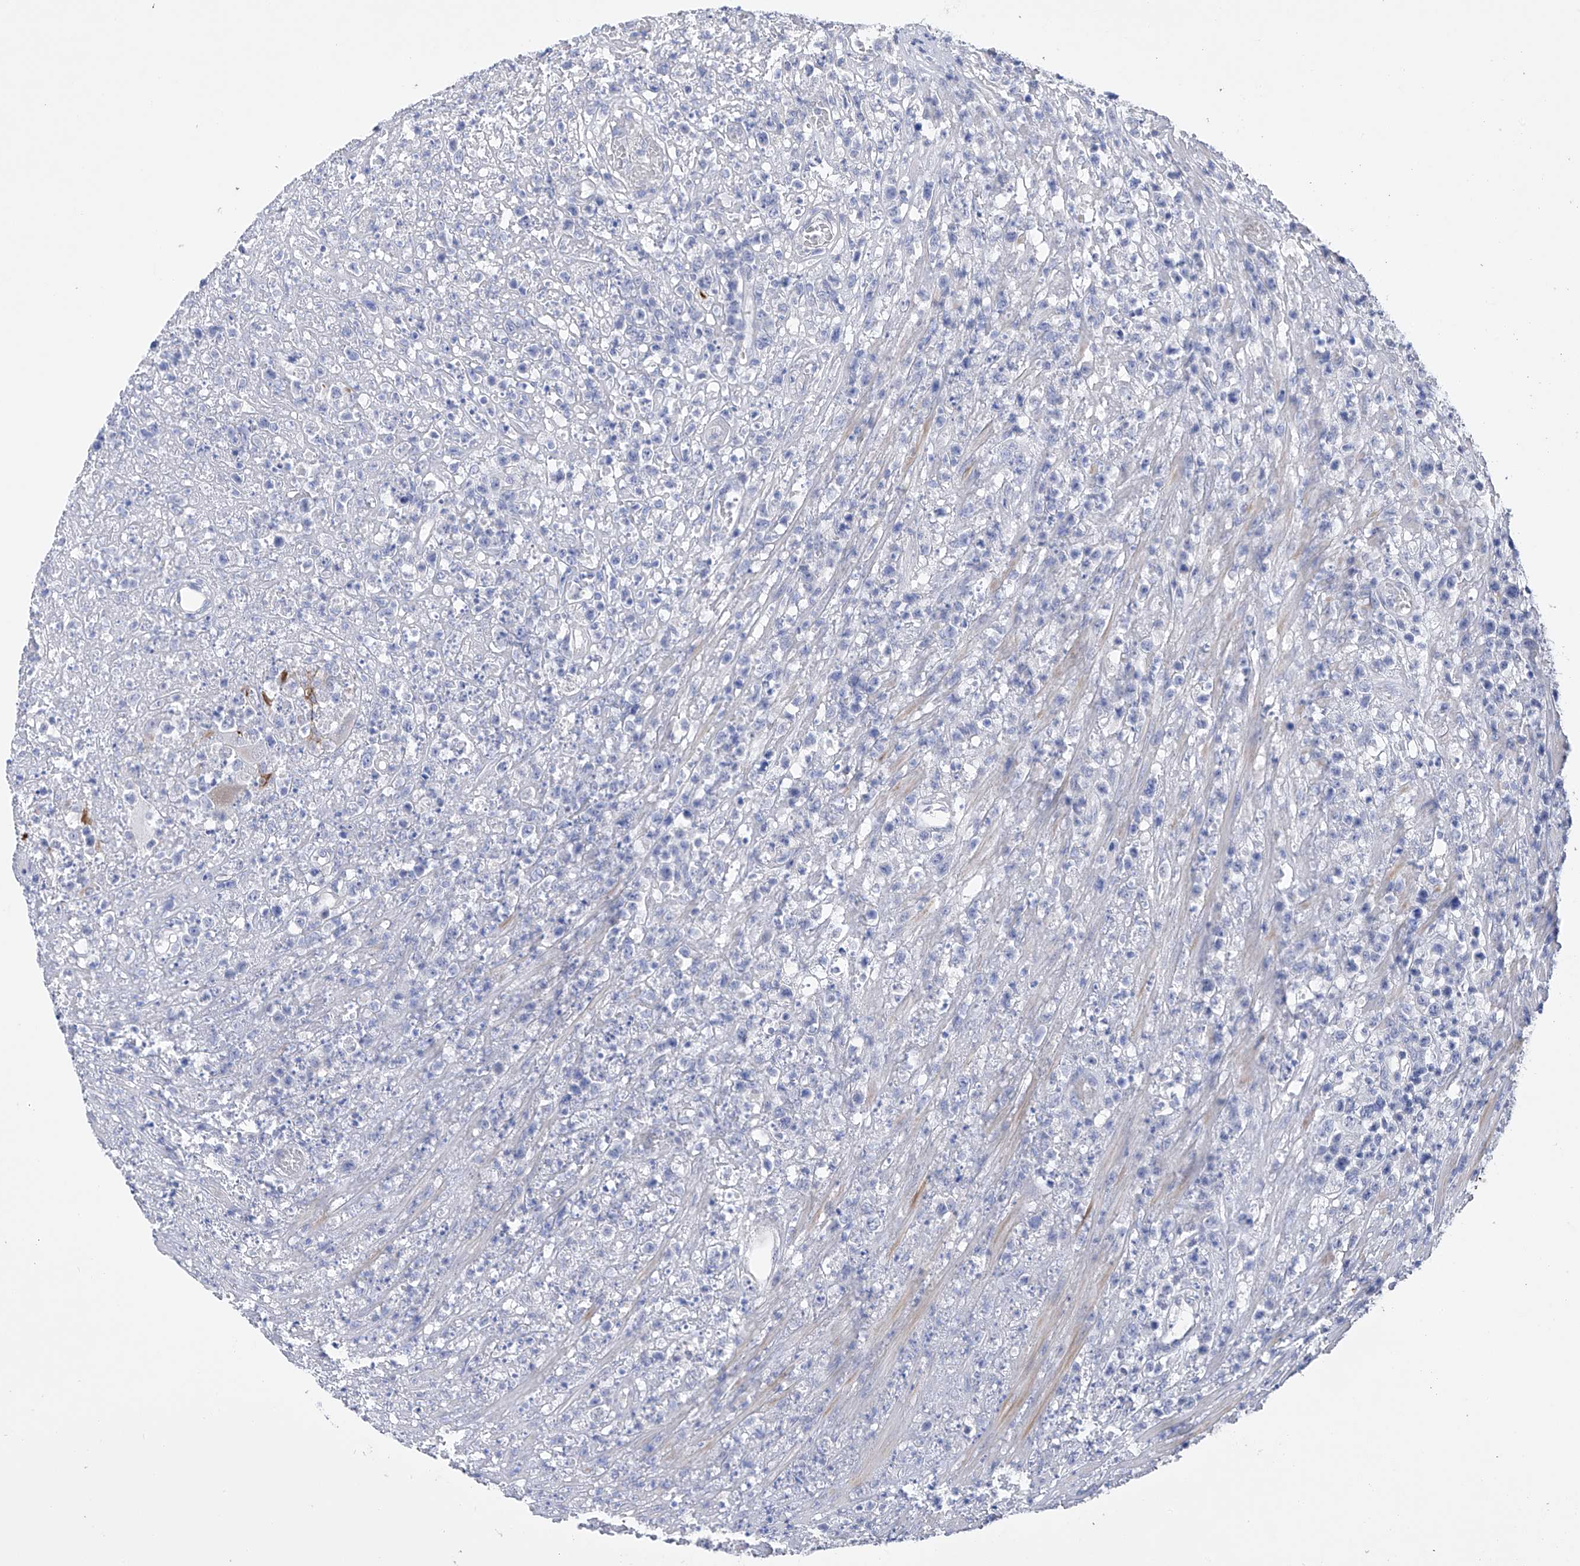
{"staining": {"intensity": "negative", "quantity": "none", "location": "none"}, "tissue": "lymphoma", "cell_type": "Tumor cells", "image_type": "cancer", "snomed": [{"axis": "morphology", "description": "Malignant lymphoma, non-Hodgkin's type, High grade"}, {"axis": "topography", "description": "Colon"}], "caption": "Lymphoma was stained to show a protein in brown. There is no significant expression in tumor cells.", "gene": "ADRA1A", "patient": {"sex": "female", "age": 53}}